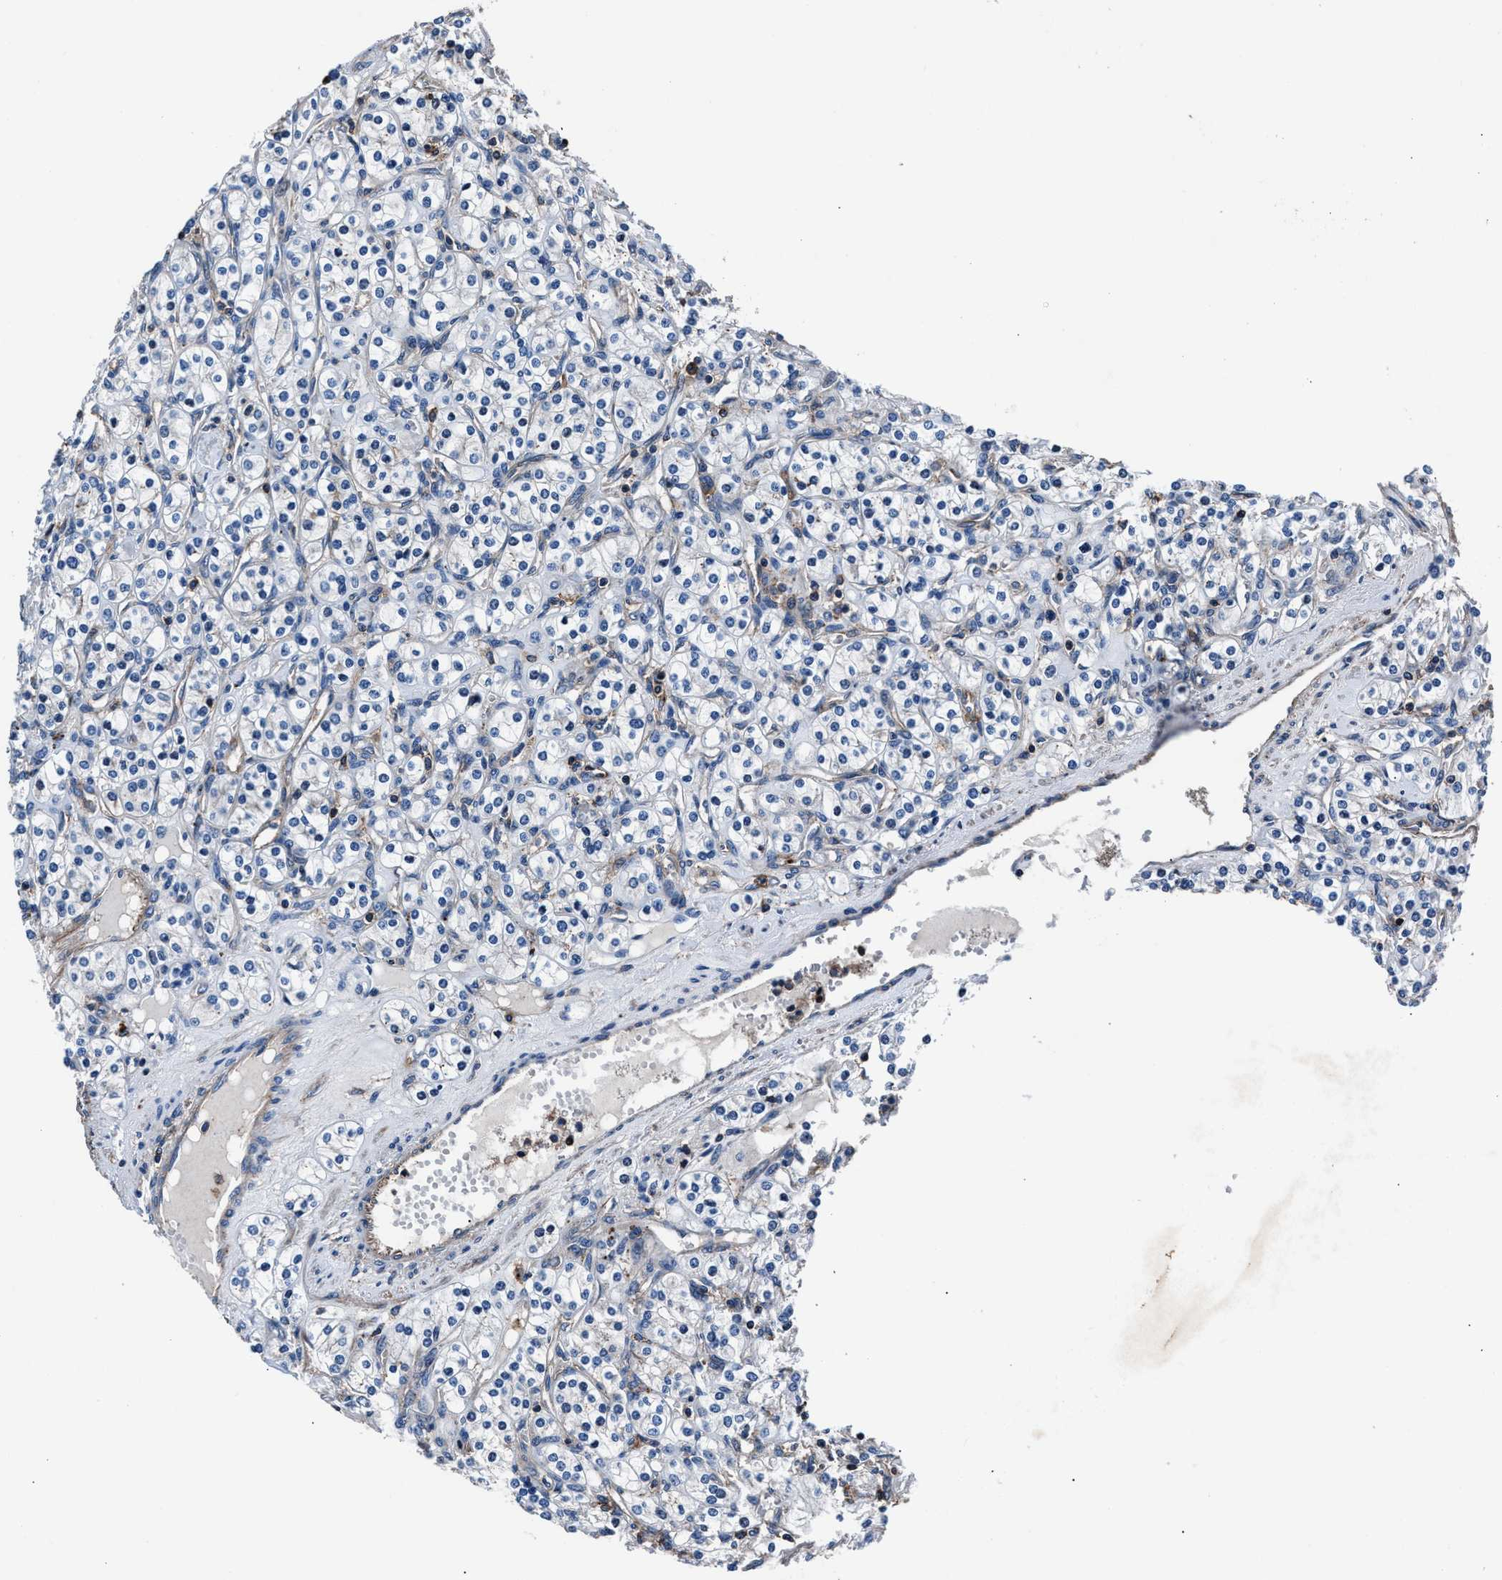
{"staining": {"intensity": "negative", "quantity": "none", "location": "none"}, "tissue": "renal cancer", "cell_type": "Tumor cells", "image_type": "cancer", "snomed": [{"axis": "morphology", "description": "Adenocarcinoma, NOS"}, {"axis": "topography", "description": "Kidney"}], "caption": "Tumor cells are negative for brown protein staining in renal cancer.", "gene": "MFSD11", "patient": {"sex": "male", "age": 77}}